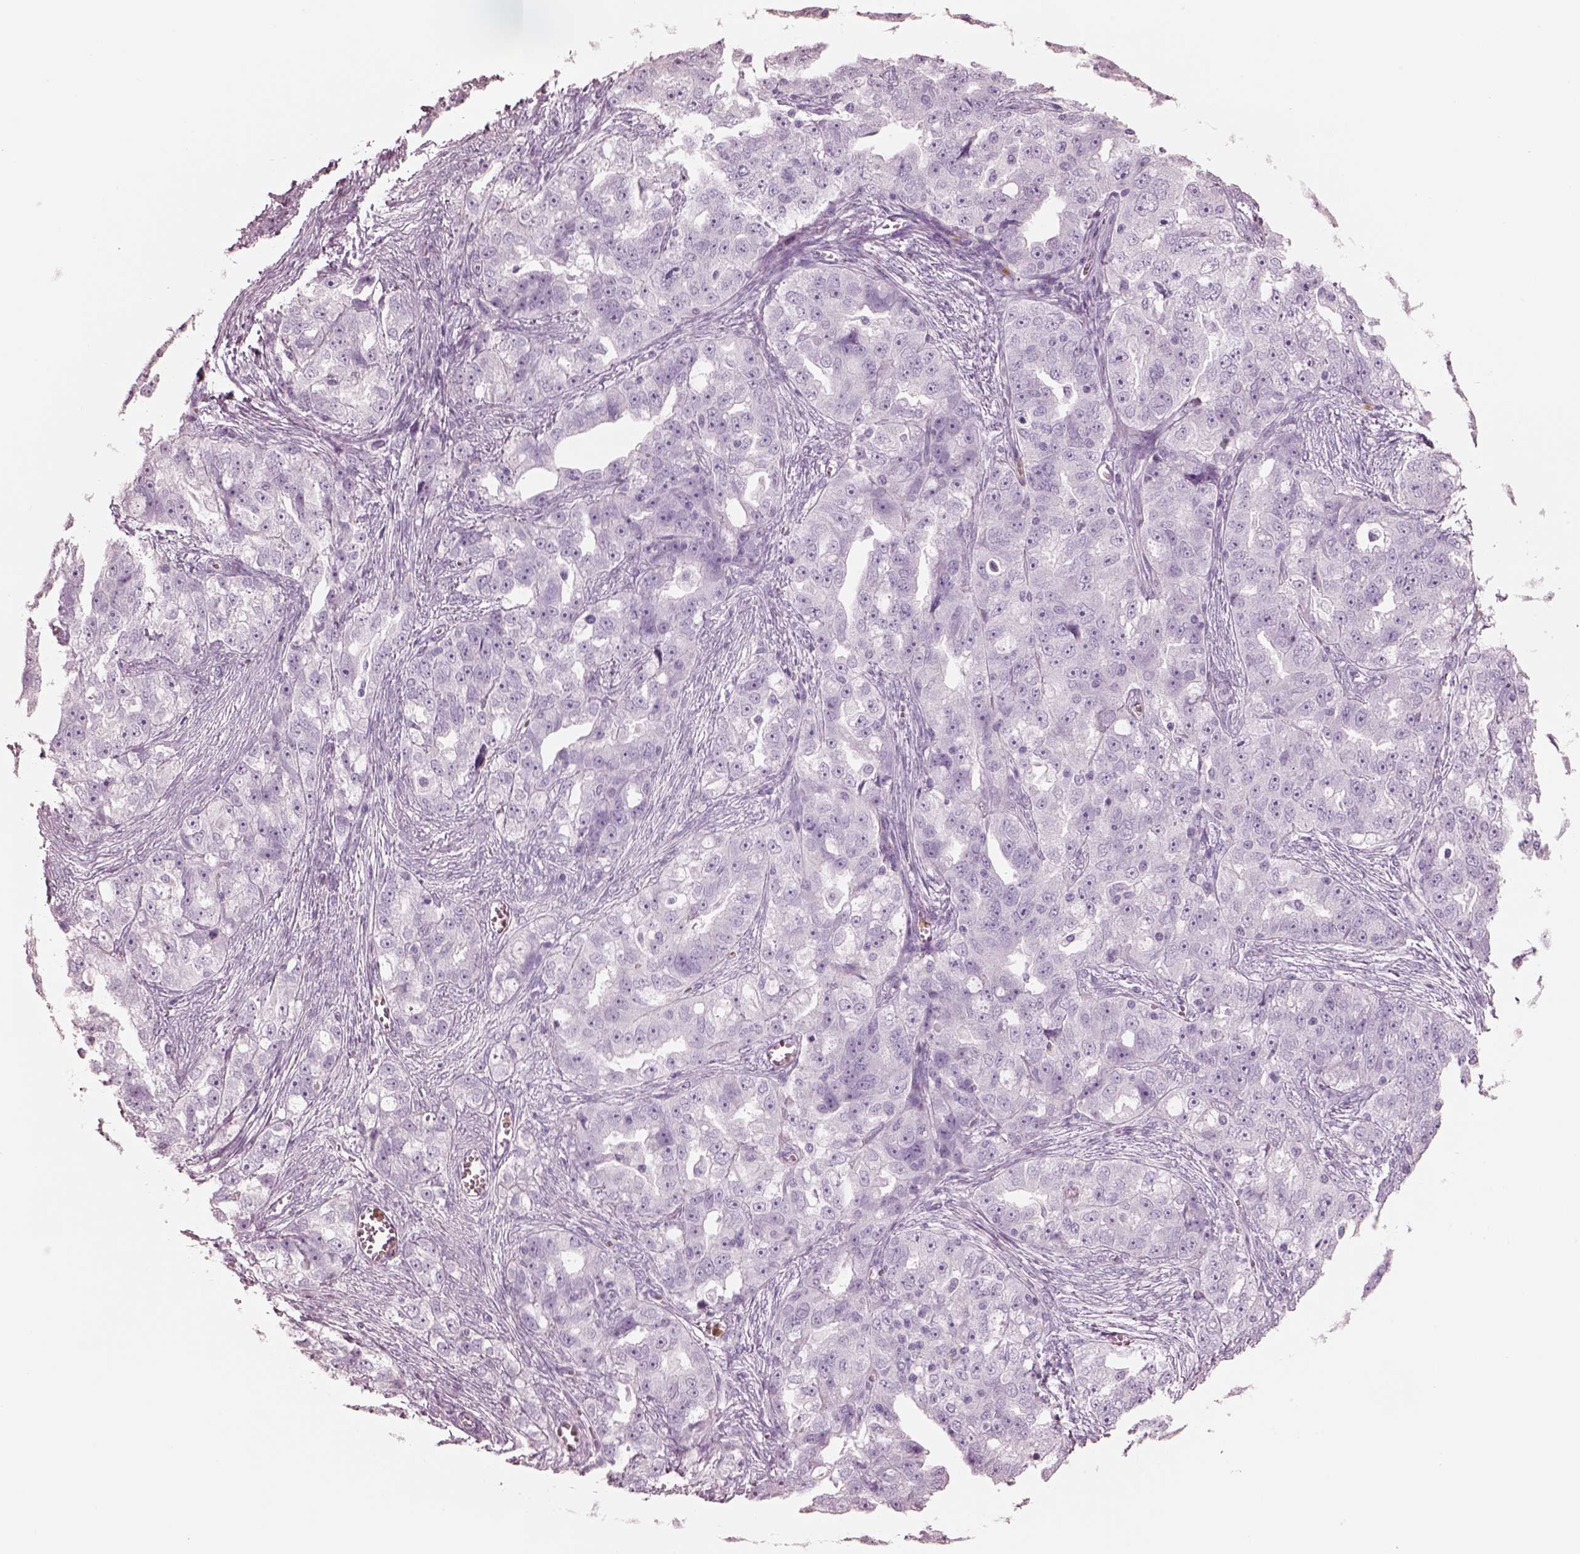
{"staining": {"intensity": "negative", "quantity": "none", "location": "none"}, "tissue": "ovarian cancer", "cell_type": "Tumor cells", "image_type": "cancer", "snomed": [{"axis": "morphology", "description": "Cystadenocarcinoma, serous, NOS"}, {"axis": "topography", "description": "Ovary"}], "caption": "This is a micrograph of IHC staining of serous cystadenocarcinoma (ovarian), which shows no expression in tumor cells.", "gene": "ELANE", "patient": {"sex": "female", "age": 51}}